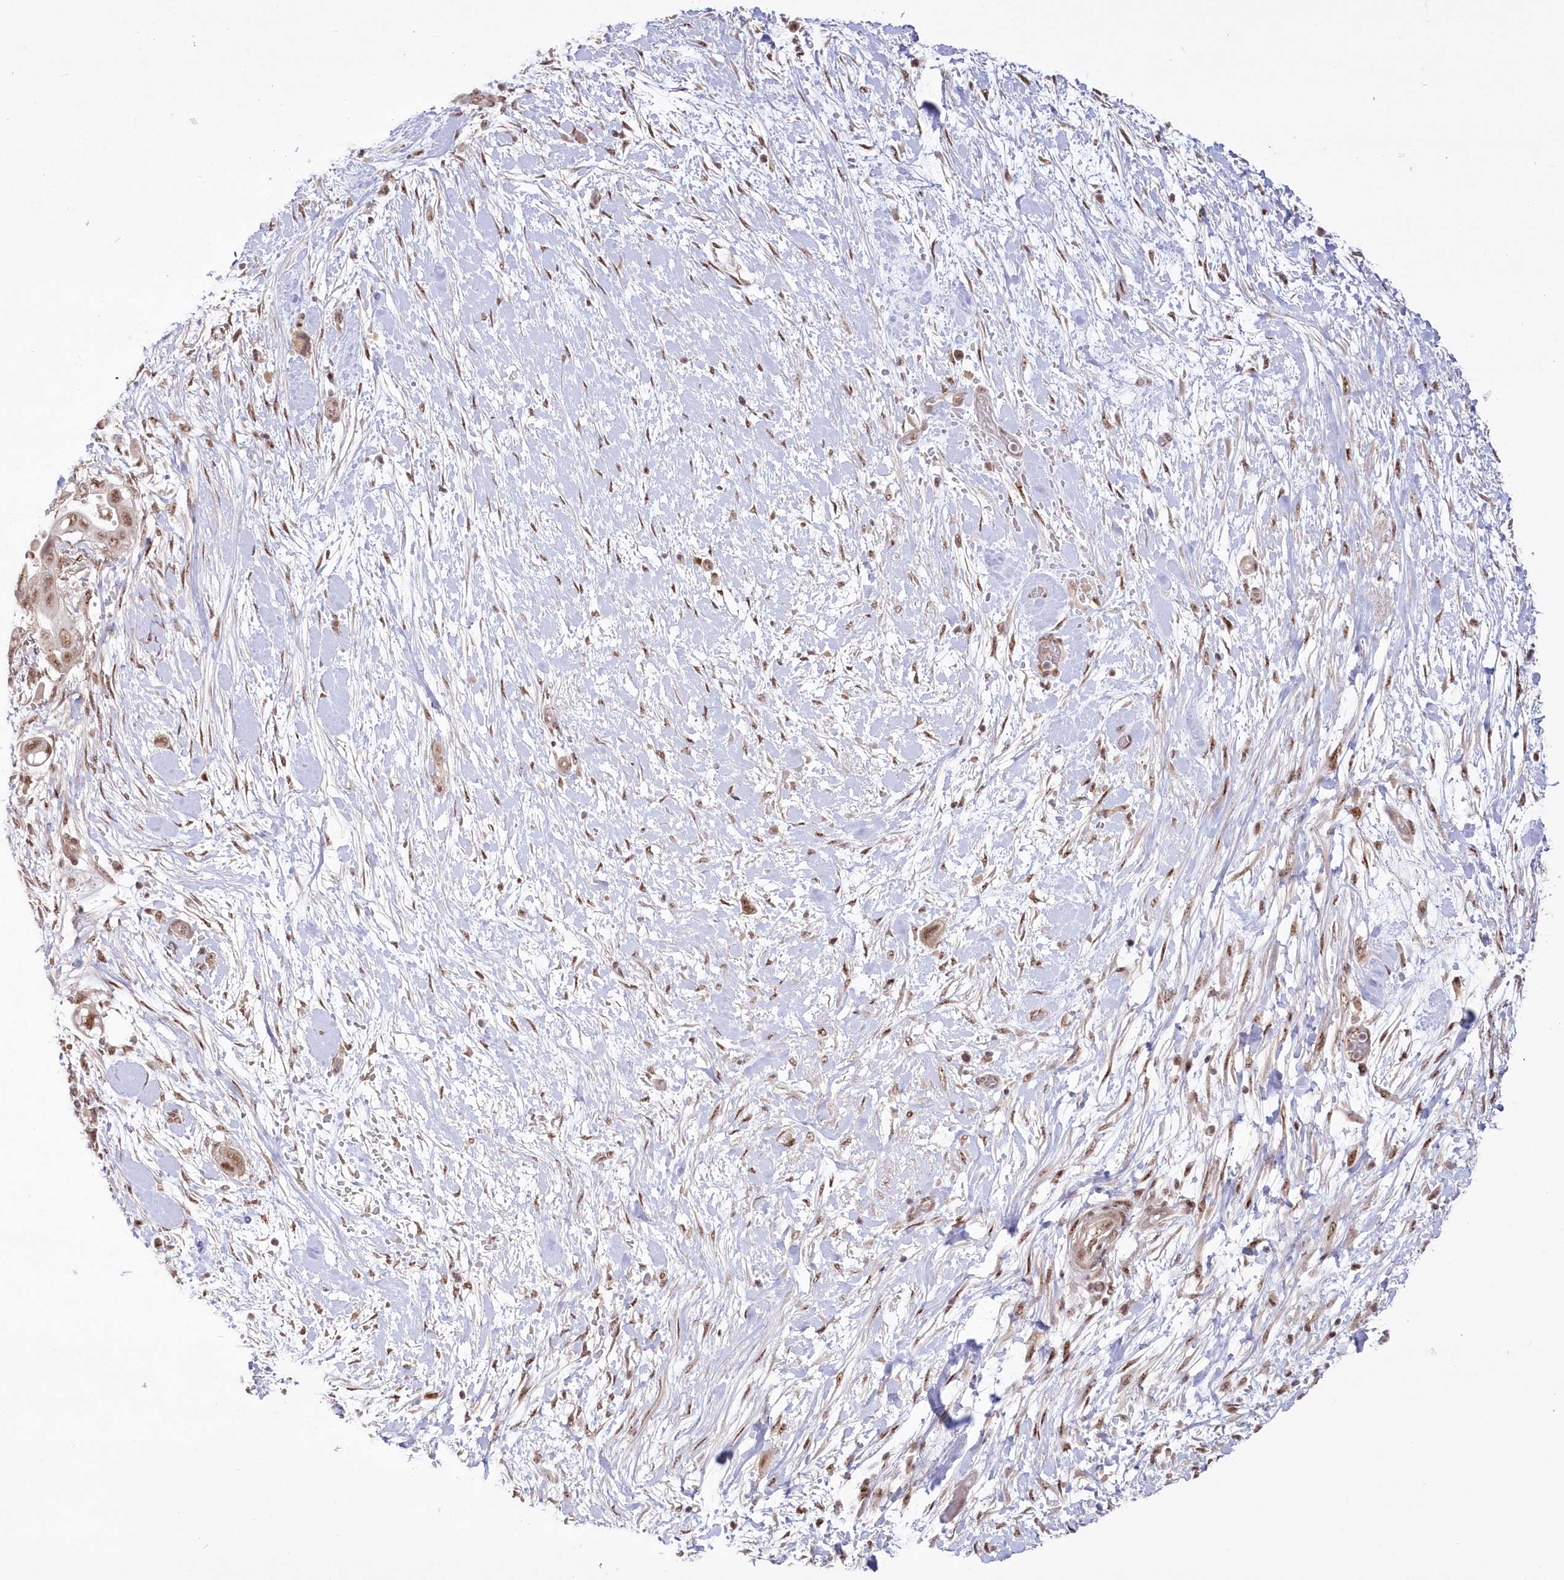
{"staining": {"intensity": "moderate", "quantity": ">75%", "location": "nuclear"}, "tissue": "pancreatic cancer", "cell_type": "Tumor cells", "image_type": "cancer", "snomed": [{"axis": "morphology", "description": "Adenocarcinoma, NOS"}, {"axis": "topography", "description": "Pancreas"}], "caption": "Brown immunohistochemical staining in human pancreatic adenocarcinoma exhibits moderate nuclear expression in approximately >75% of tumor cells.", "gene": "WBP1L", "patient": {"sex": "male", "age": 68}}